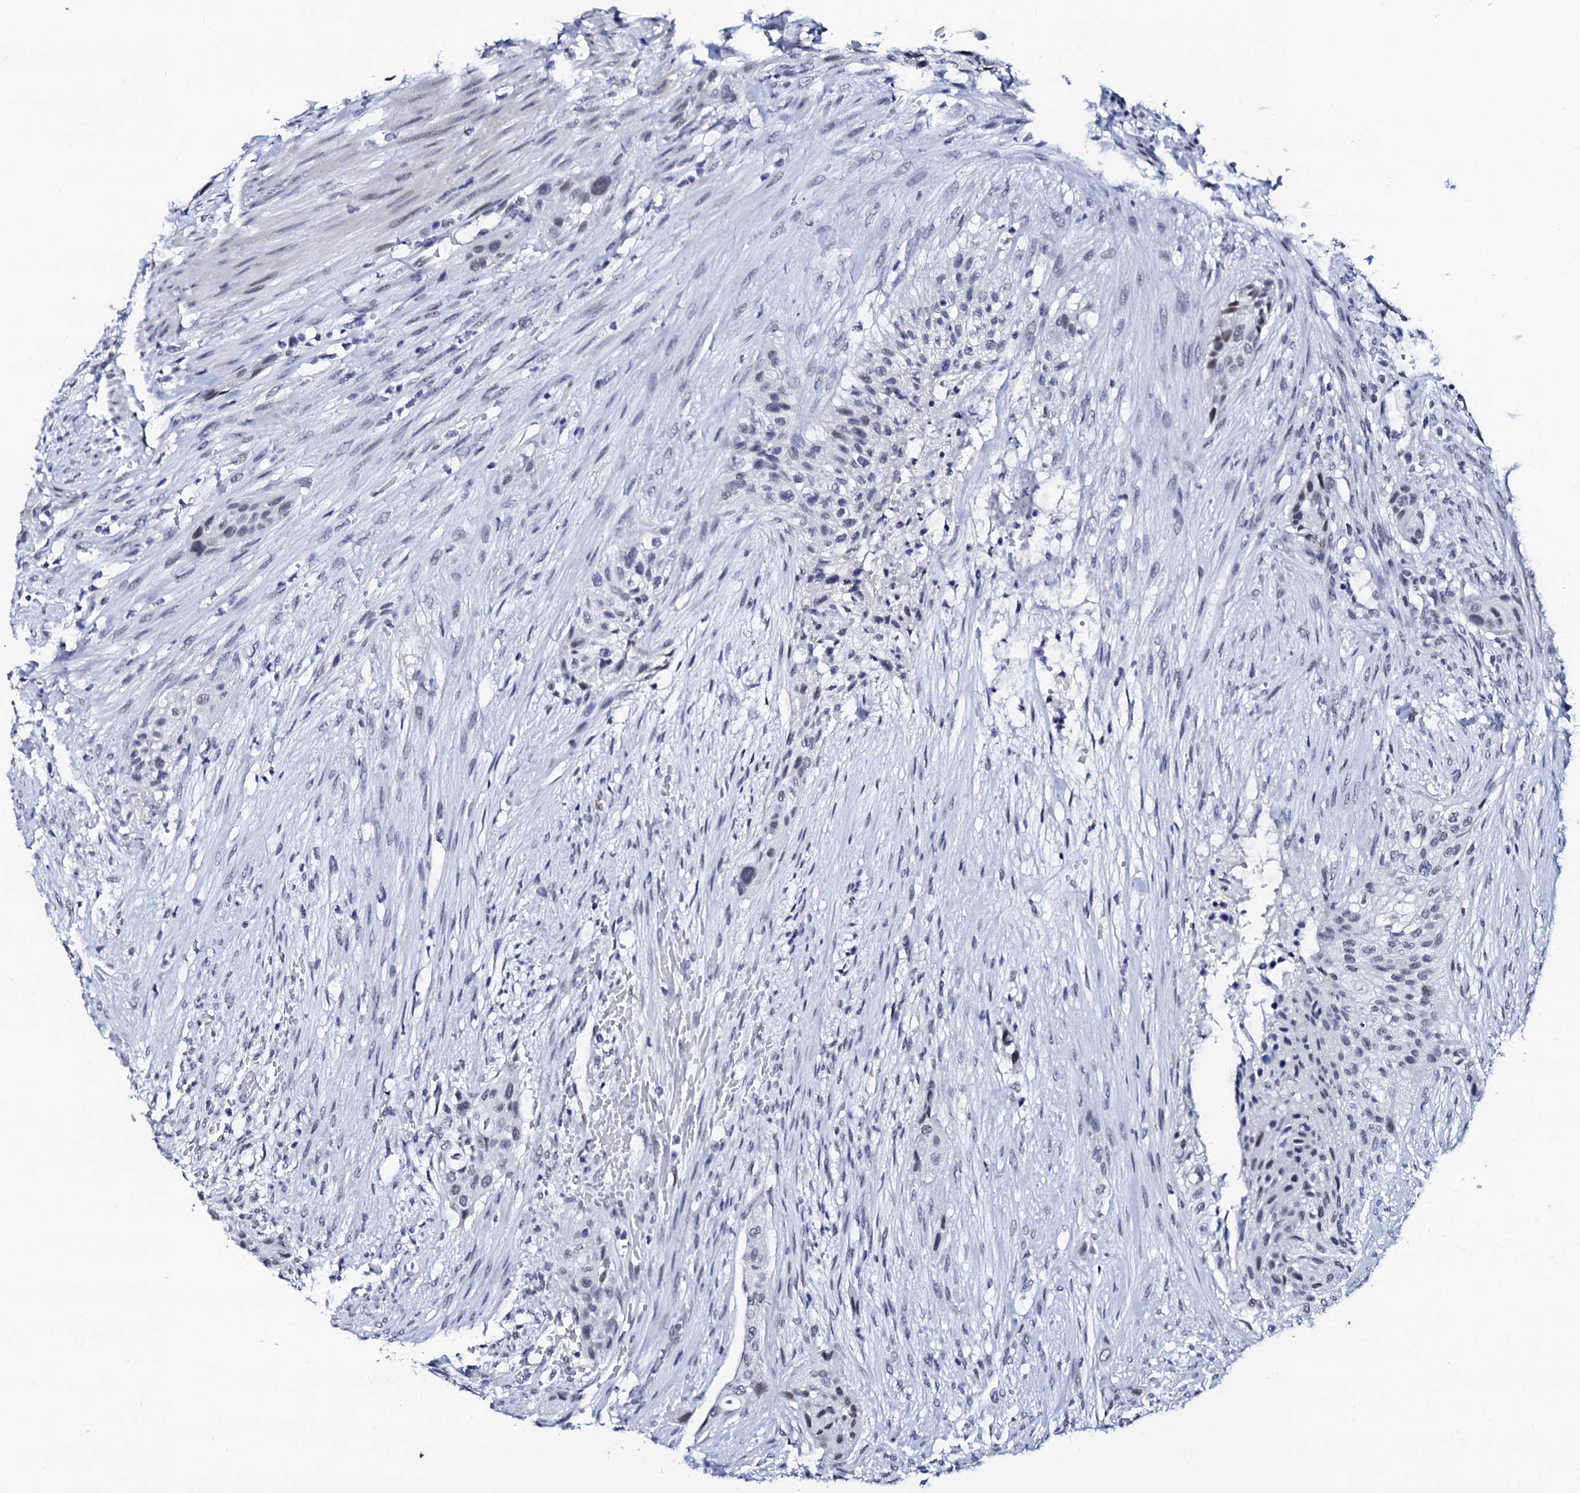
{"staining": {"intensity": "negative", "quantity": "none", "location": "none"}, "tissue": "urothelial cancer", "cell_type": "Tumor cells", "image_type": "cancer", "snomed": [{"axis": "morphology", "description": "Urothelial carcinoma, High grade"}, {"axis": "topography", "description": "Urinary bladder"}], "caption": "An immunohistochemistry photomicrograph of urothelial cancer is shown. There is no staining in tumor cells of urothelial cancer. Brightfield microscopy of immunohistochemistry (IHC) stained with DAB (brown) and hematoxylin (blue), captured at high magnification.", "gene": "SPATA19", "patient": {"sex": "male", "age": 35}}